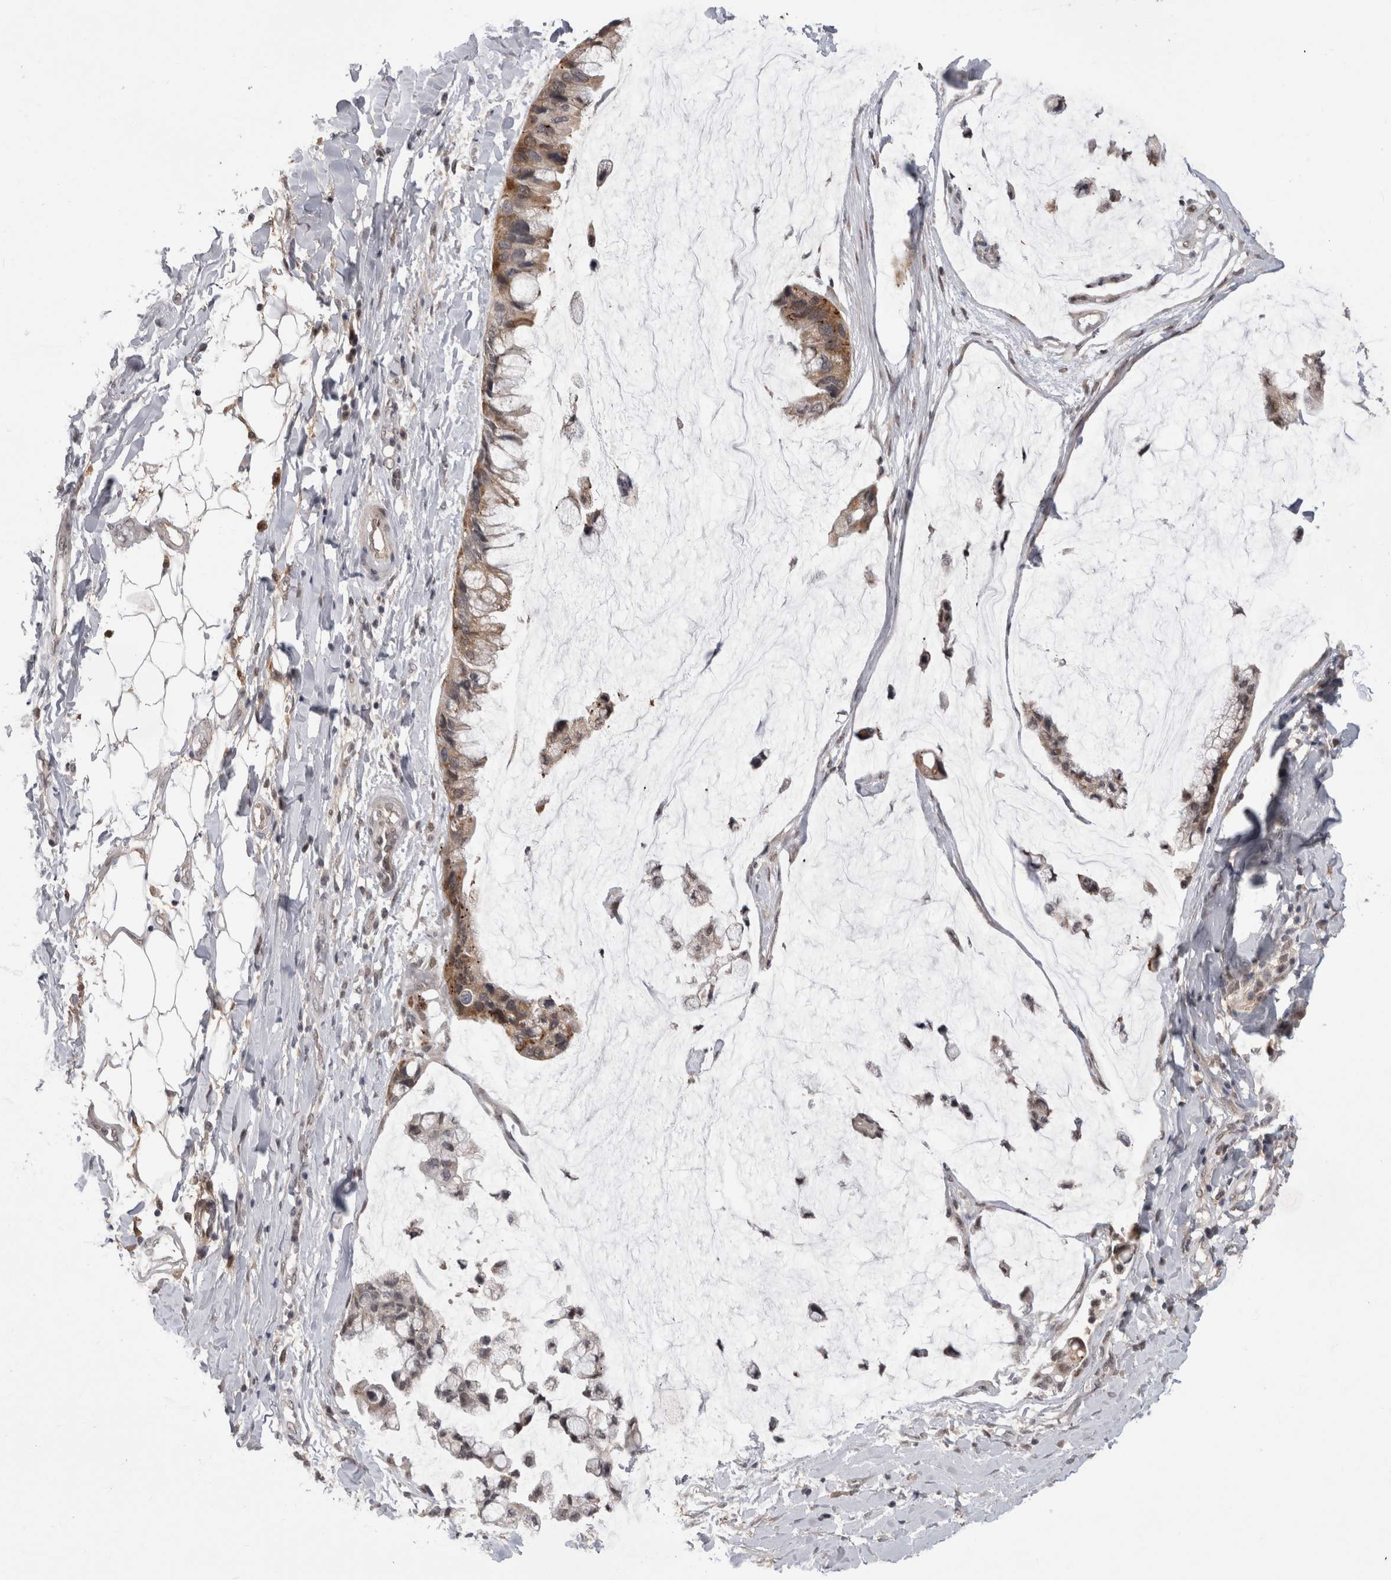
{"staining": {"intensity": "moderate", "quantity": "<25%", "location": "cytoplasmic/membranous"}, "tissue": "ovarian cancer", "cell_type": "Tumor cells", "image_type": "cancer", "snomed": [{"axis": "morphology", "description": "Cystadenocarcinoma, mucinous, NOS"}, {"axis": "topography", "description": "Ovary"}], "caption": "This is an image of IHC staining of ovarian mucinous cystadenocarcinoma, which shows moderate staining in the cytoplasmic/membranous of tumor cells.", "gene": "MTBP", "patient": {"sex": "female", "age": 39}}